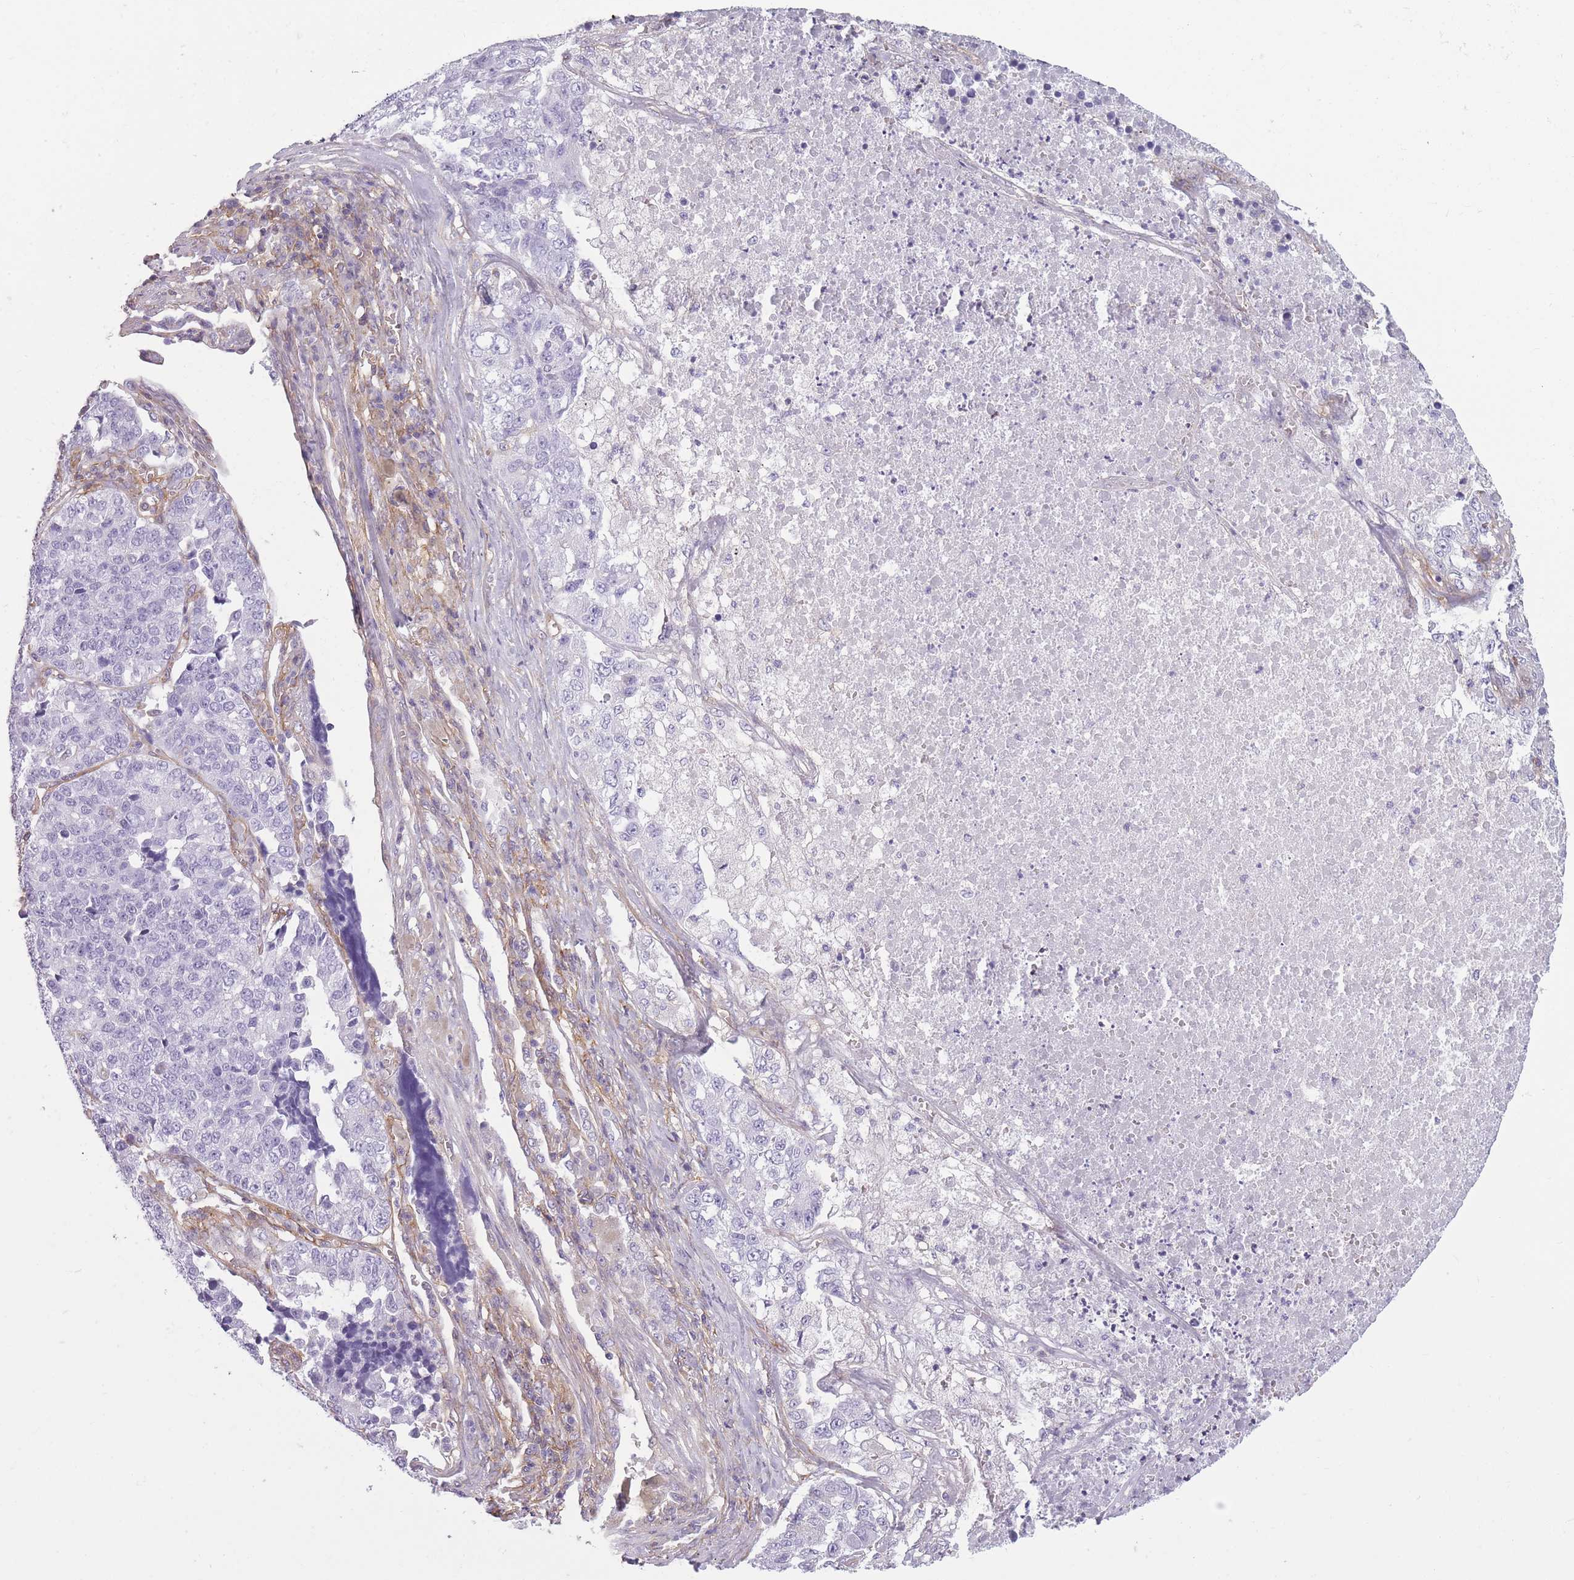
{"staining": {"intensity": "negative", "quantity": "none", "location": "none"}, "tissue": "lung cancer", "cell_type": "Tumor cells", "image_type": "cancer", "snomed": [{"axis": "morphology", "description": "Adenocarcinoma, NOS"}, {"axis": "topography", "description": "Lung"}], "caption": "This is an immunohistochemistry (IHC) photomicrograph of human lung cancer (adenocarcinoma). There is no positivity in tumor cells.", "gene": "ADD1", "patient": {"sex": "male", "age": 49}}